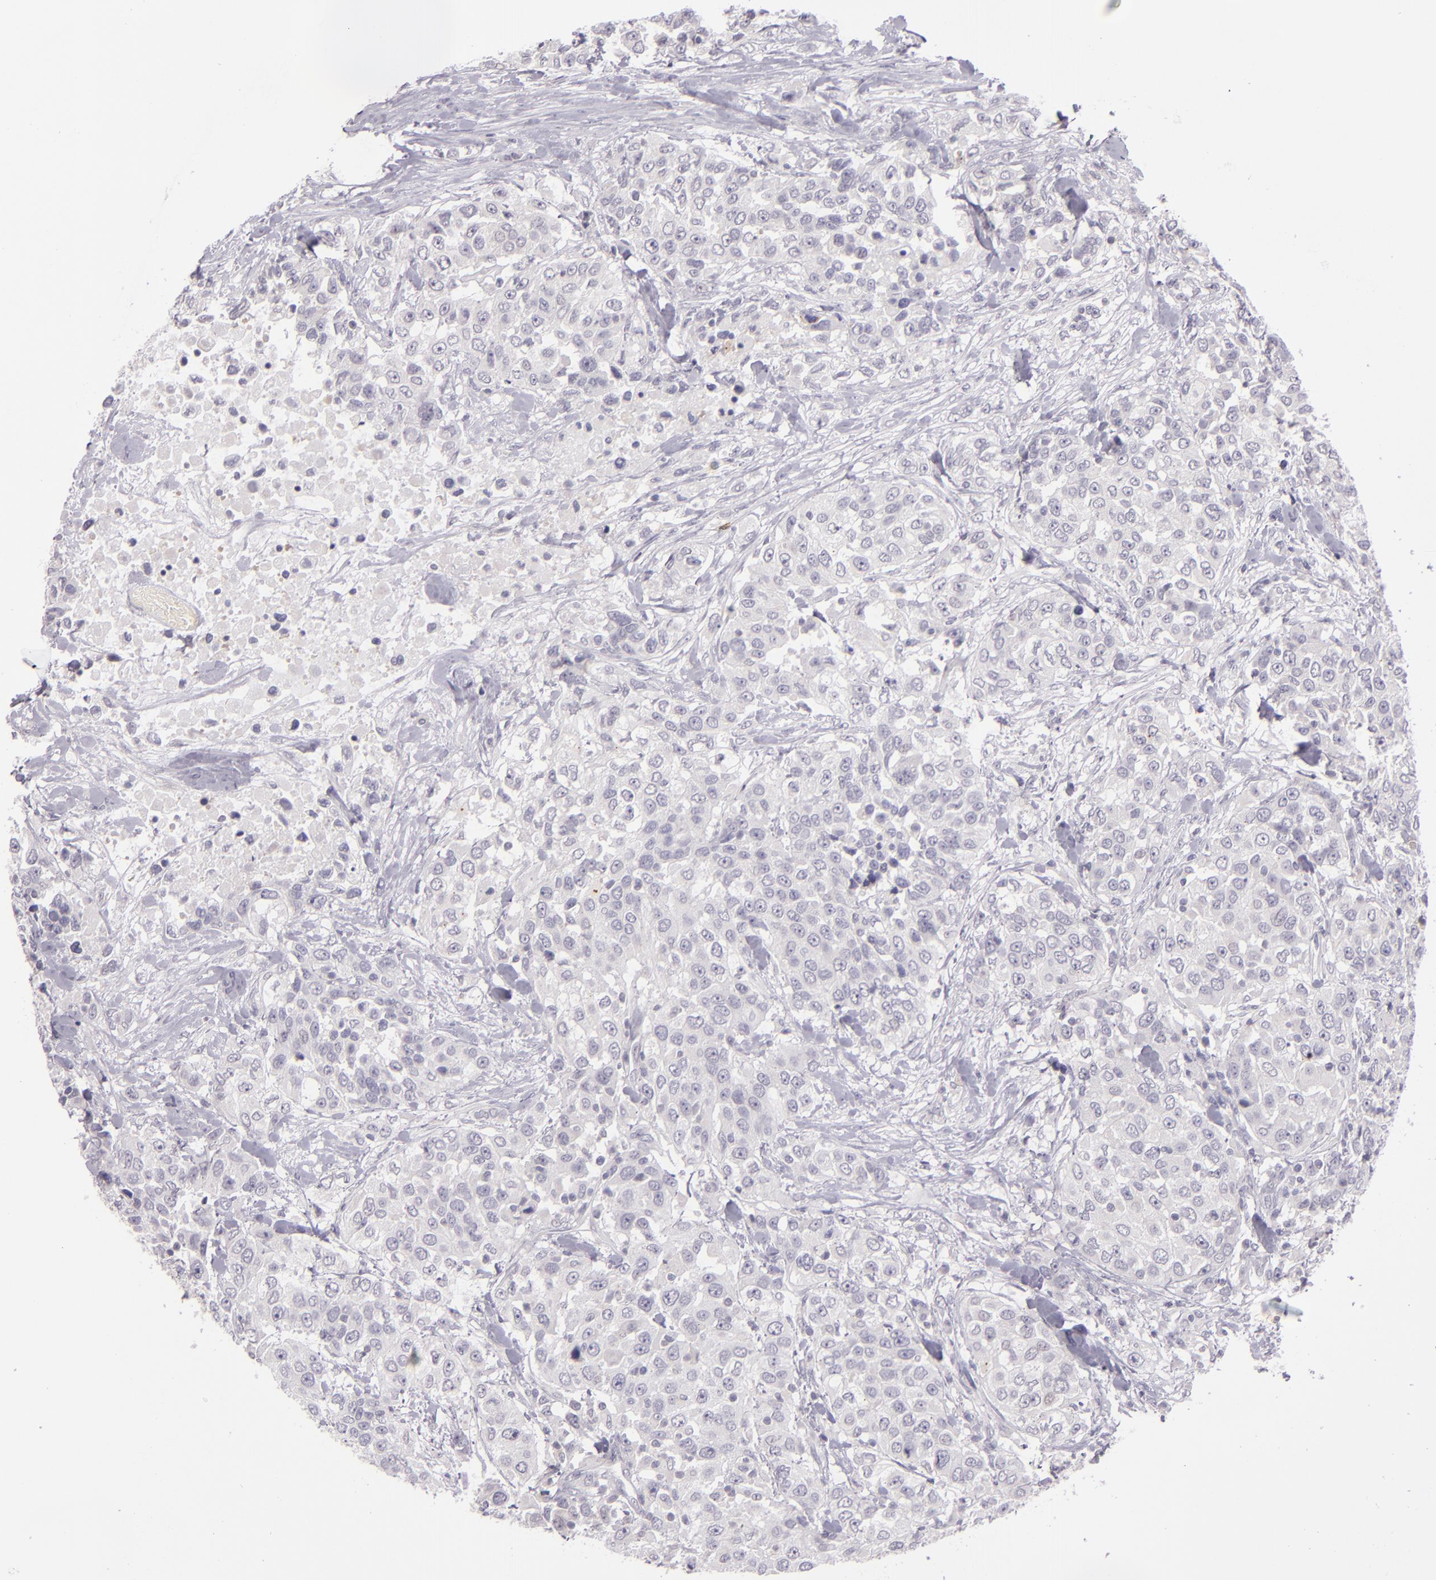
{"staining": {"intensity": "negative", "quantity": "none", "location": "none"}, "tissue": "urothelial cancer", "cell_type": "Tumor cells", "image_type": "cancer", "snomed": [{"axis": "morphology", "description": "Urothelial carcinoma, High grade"}, {"axis": "topography", "description": "Urinary bladder"}], "caption": "Protein analysis of urothelial carcinoma (high-grade) demonstrates no significant positivity in tumor cells.", "gene": "SNCB", "patient": {"sex": "female", "age": 80}}